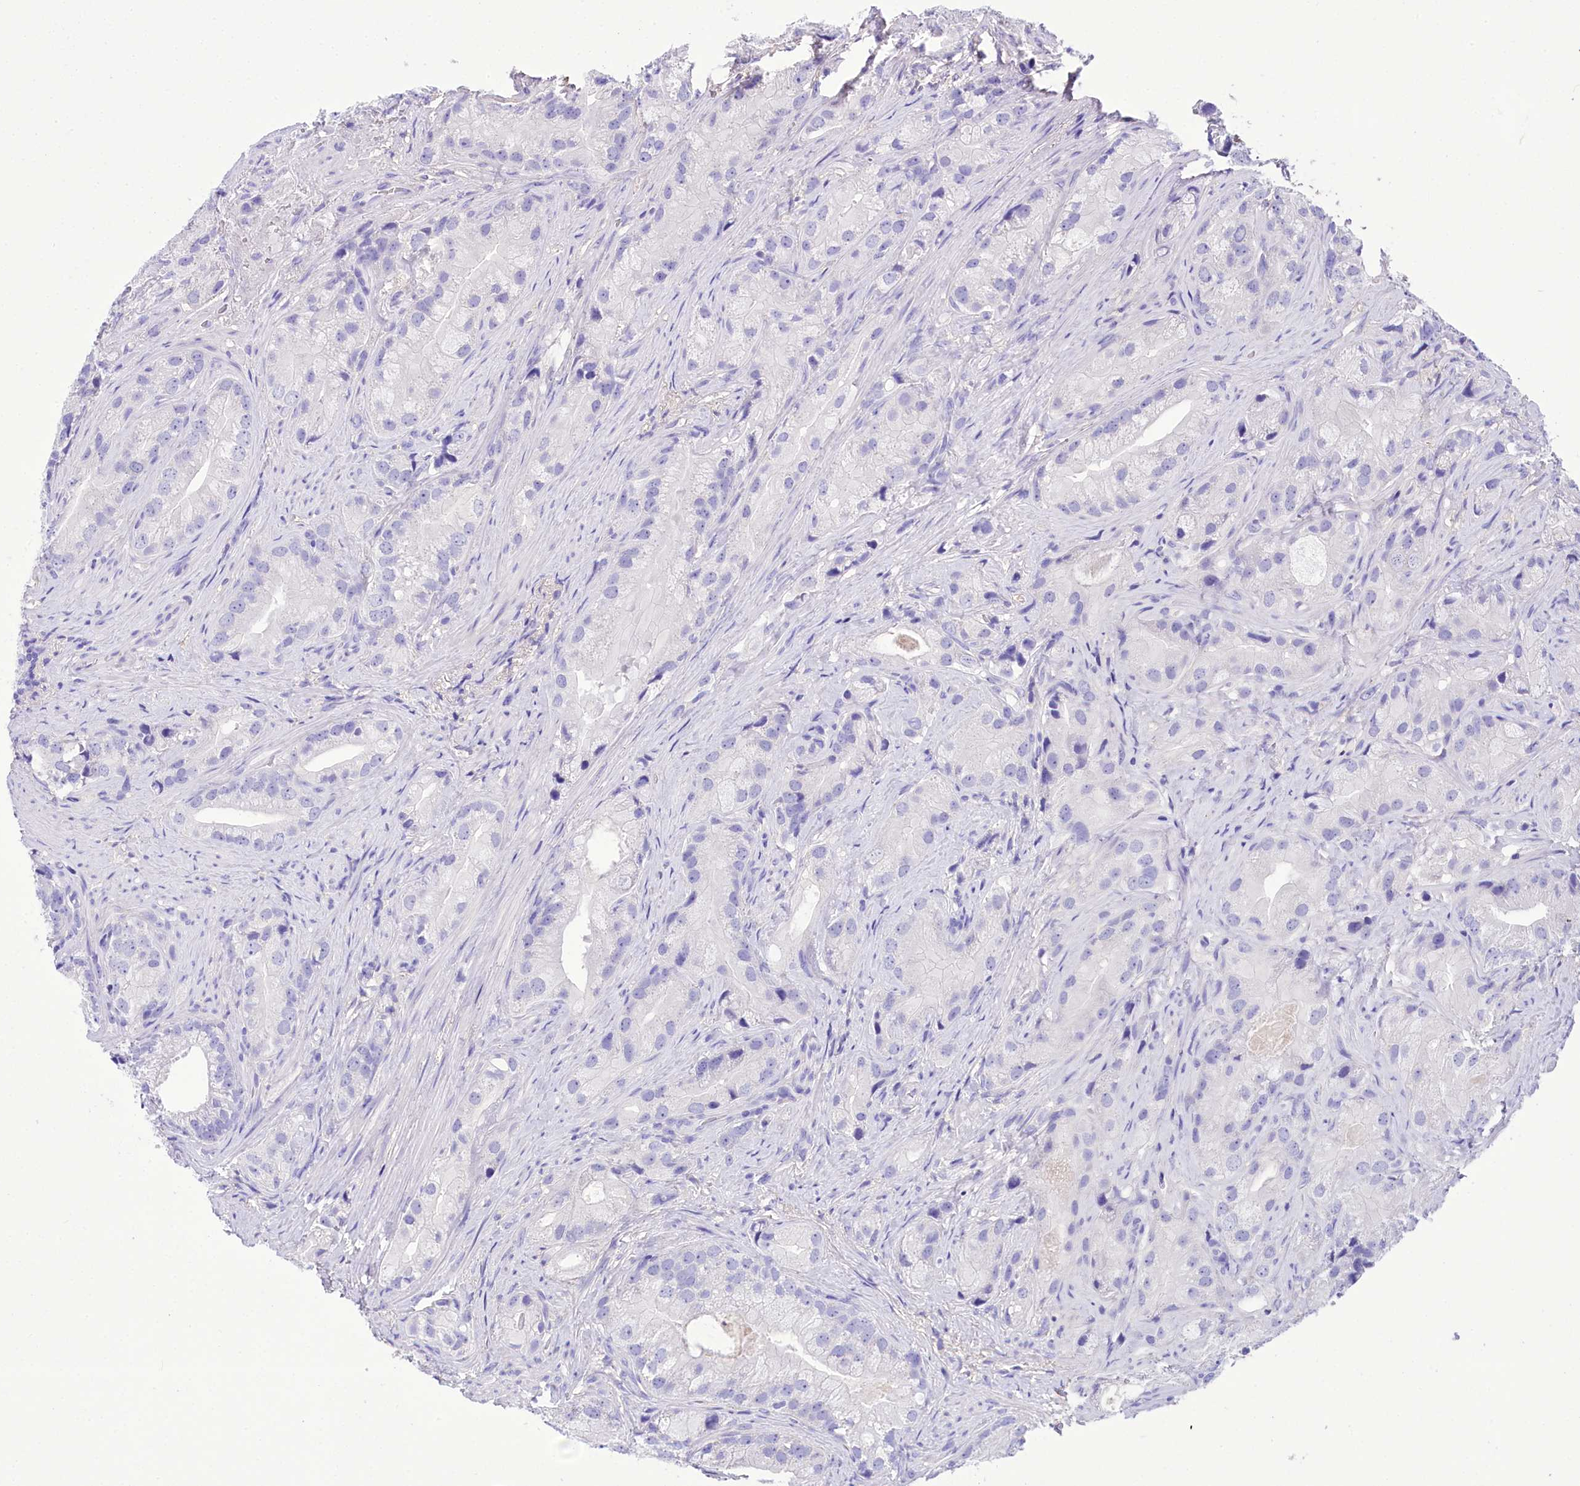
{"staining": {"intensity": "negative", "quantity": "none", "location": "none"}, "tissue": "prostate cancer", "cell_type": "Tumor cells", "image_type": "cancer", "snomed": [{"axis": "morphology", "description": "Adenocarcinoma, Low grade"}, {"axis": "topography", "description": "Prostate"}], "caption": "A high-resolution photomicrograph shows immunohistochemistry staining of low-grade adenocarcinoma (prostate), which exhibits no significant positivity in tumor cells.", "gene": "TTC36", "patient": {"sex": "male", "age": 71}}